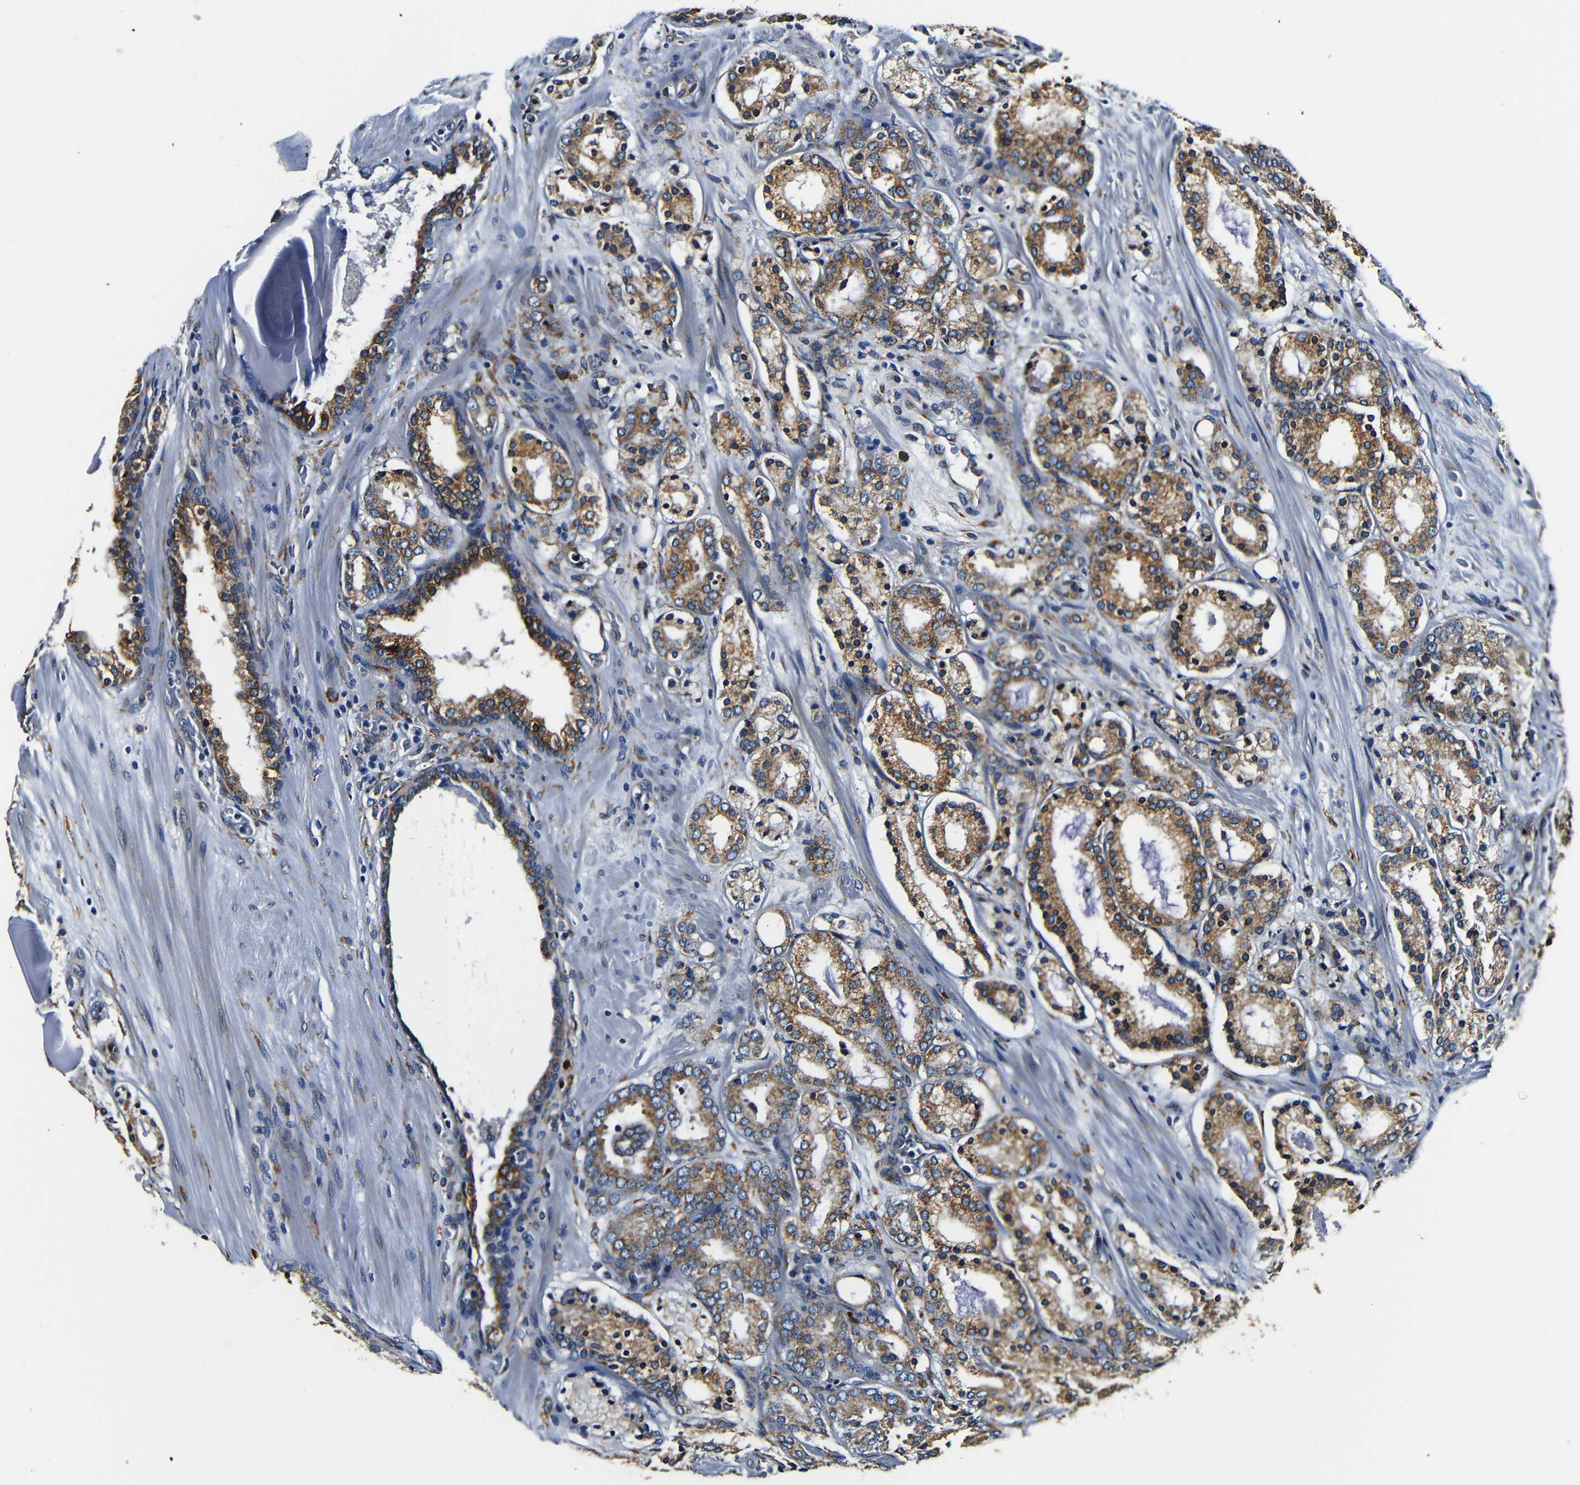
{"staining": {"intensity": "moderate", "quantity": ">75%", "location": "cytoplasmic/membranous"}, "tissue": "prostate cancer", "cell_type": "Tumor cells", "image_type": "cancer", "snomed": [{"axis": "morphology", "description": "Adenocarcinoma, Low grade"}, {"axis": "topography", "description": "Prostate"}], "caption": "Moderate cytoplasmic/membranous protein staining is present in about >75% of tumor cells in prostate adenocarcinoma (low-grade). The staining is performed using DAB (3,3'-diaminobenzidine) brown chromogen to label protein expression. The nuclei are counter-stained blue using hematoxylin.", "gene": "RRBP1", "patient": {"sex": "male", "age": 69}}